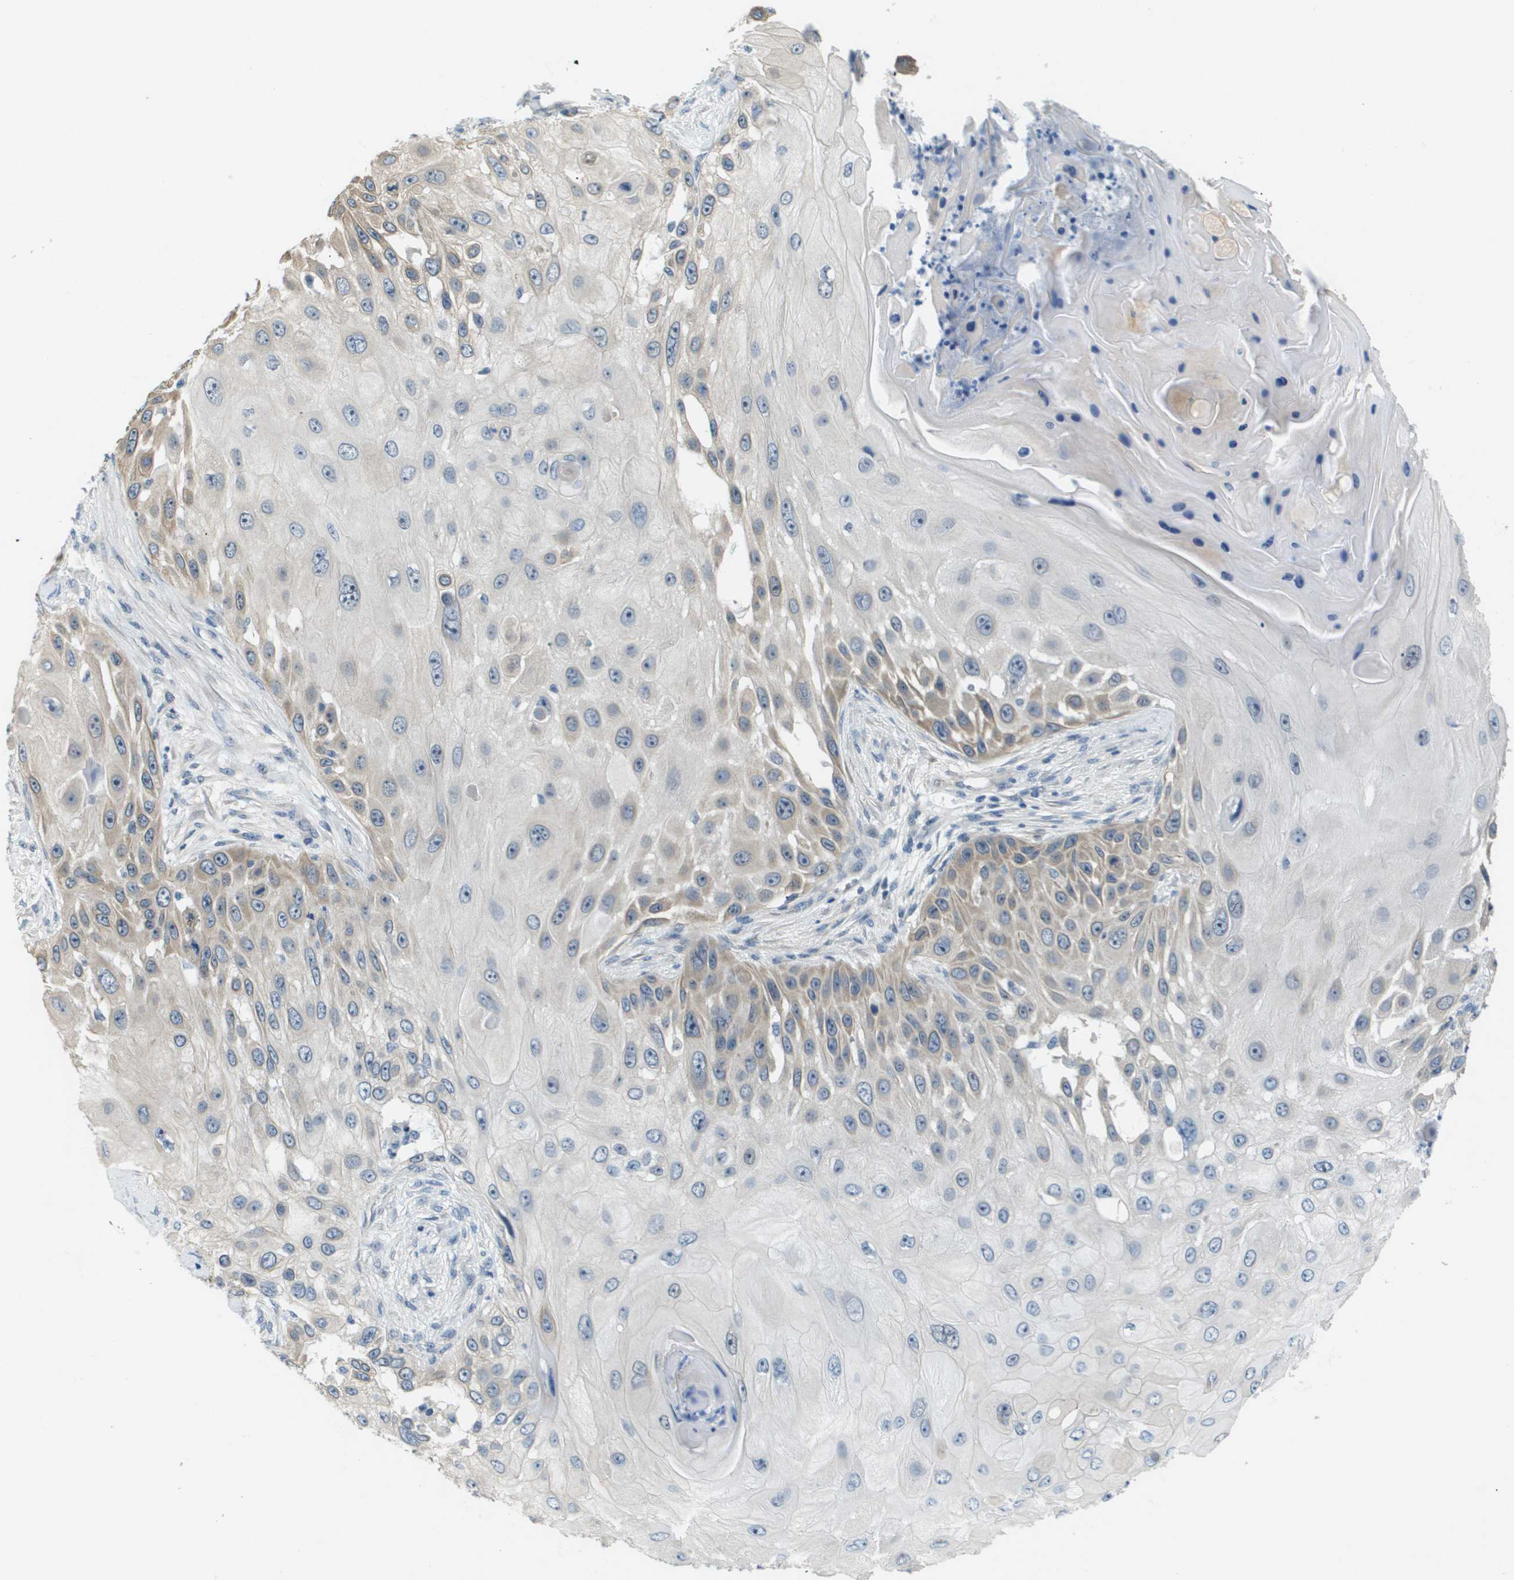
{"staining": {"intensity": "moderate", "quantity": "<25%", "location": "cytoplasmic/membranous"}, "tissue": "skin cancer", "cell_type": "Tumor cells", "image_type": "cancer", "snomed": [{"axis": "morphology", "description": "Squamous cell carcinoma, NOS"}, {"axis": "topography", "description": "Skin"}], "caption": "Skin squamous cell carcinoma stained for a protein (brown) exhibits moderate cytoplasmic/membranous positive positivity in about <25% of tumor cells.", "gene": "OTUD5", "patient": {"sex": "female", "age": 44}}